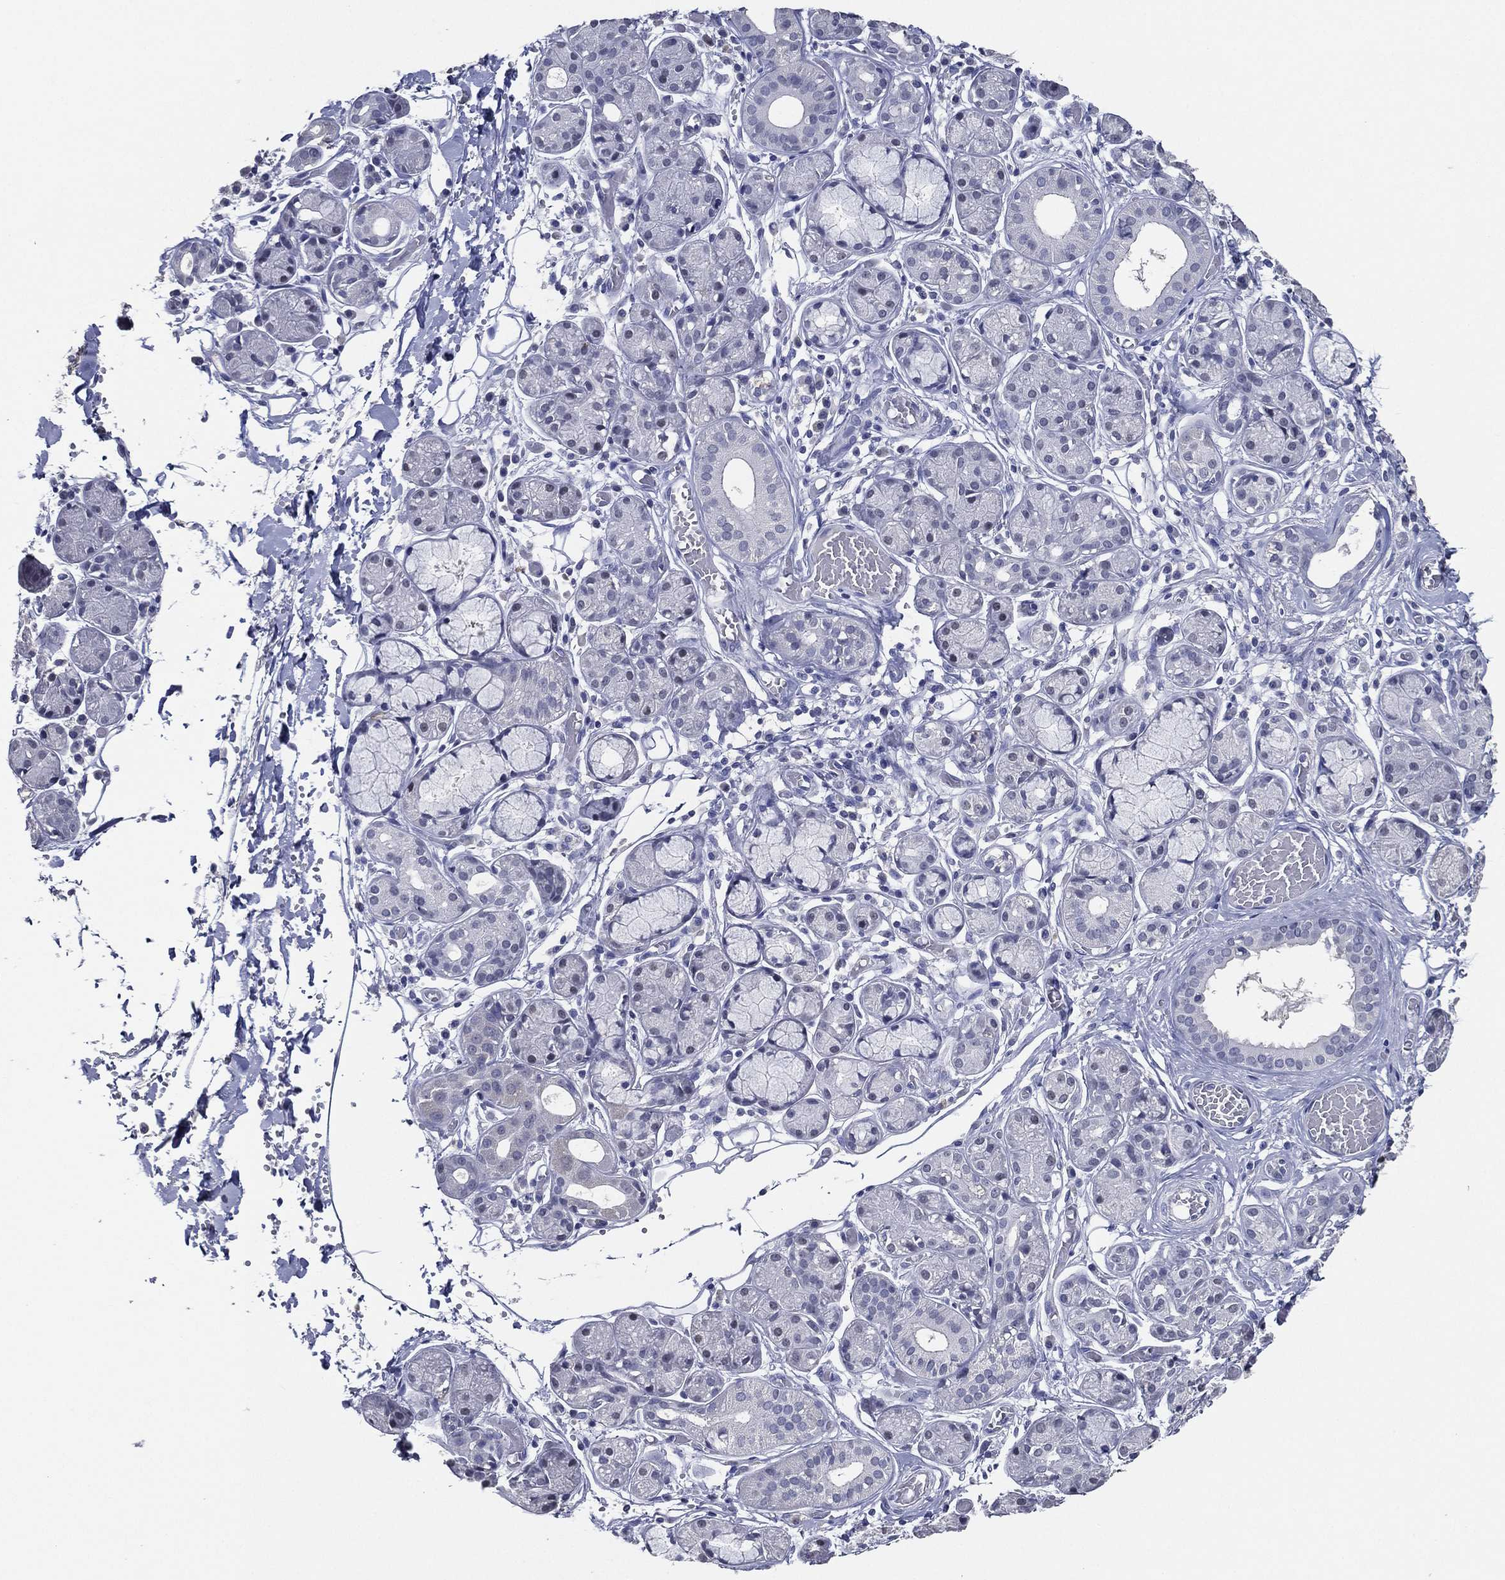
{"staining": {"intensity": "weak", "quantity": "<25%", "location": "cytoplasmic/membranous"}, "tissue": "salivary gland", "cell_type": "Glandular cells", "image_type": "normal", "snomed": [{"axis": "morphology", "description": "Normal tissue, NOS"}, {"axis": "topography", "description": "Salivary gland"}, {"axis": "topography", "description": "Peripheral nerve tissue"}], "caption": "IHC histopathology image of normal salivary gland: salivary gland stained with DAB demonstrates no significant protein expression in glandular cells. (IHC, brightfield microscopy, high magnification).", "gene": "TFAP2A", "patient": {"sex": "male", "age": 71}}